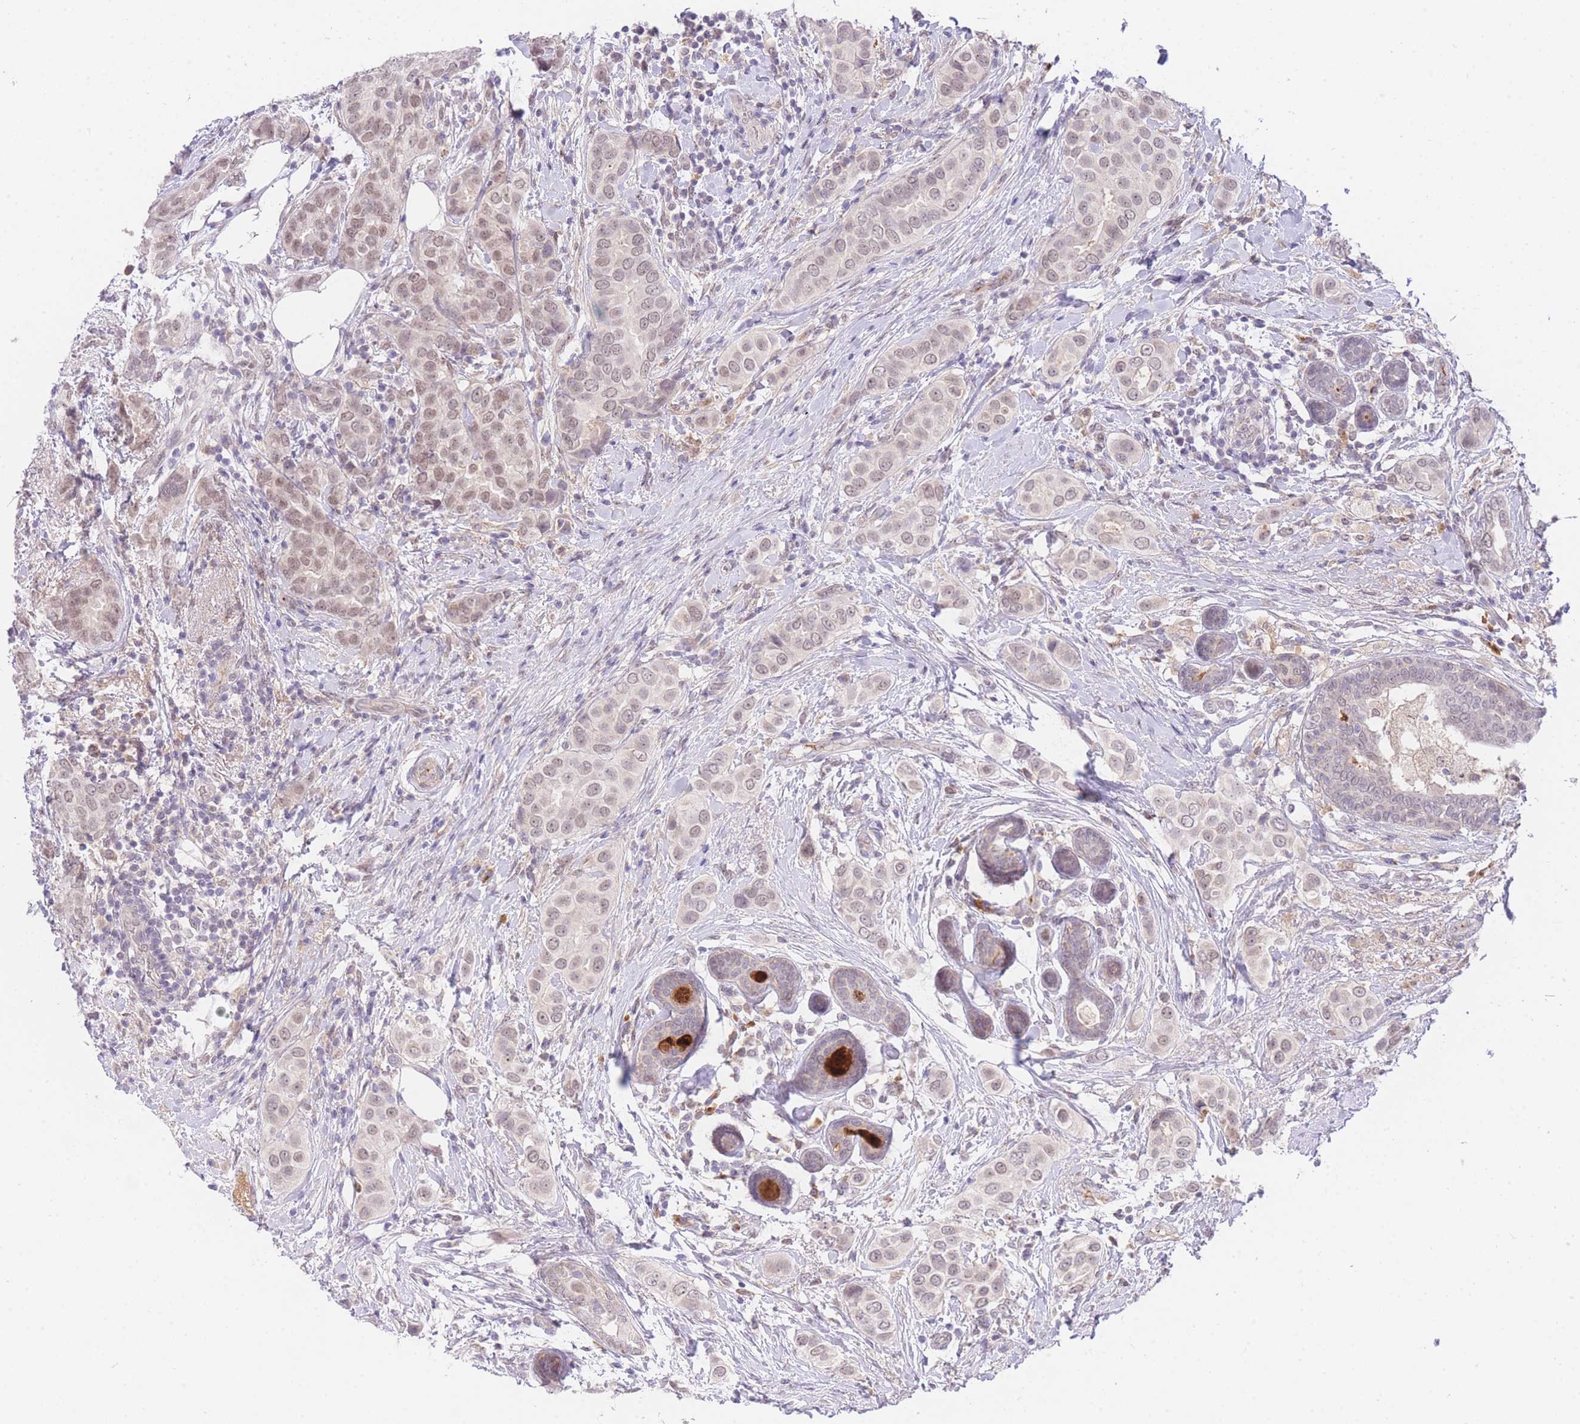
{"staining": {"intensity": "weak", "quantity": ">75%", "location": "nuclear"}, "tissue": "breast cancer", "cell_type": "Tumor cells", "image_type": "cancer", "snomed": [{"axis": "morphology", "description": "Lobular carcinoma"}, {"axis": "topography", "description": "Breast"}], "caption": "An IHC micrograph of tumor tissue is shown. Protein staining in brown shows weak nuclear positivity in lobular carcinoma (breast) within tumor cells.", "gene": "SLC25A33", "patient": {"sex": "female", "age": 51}}